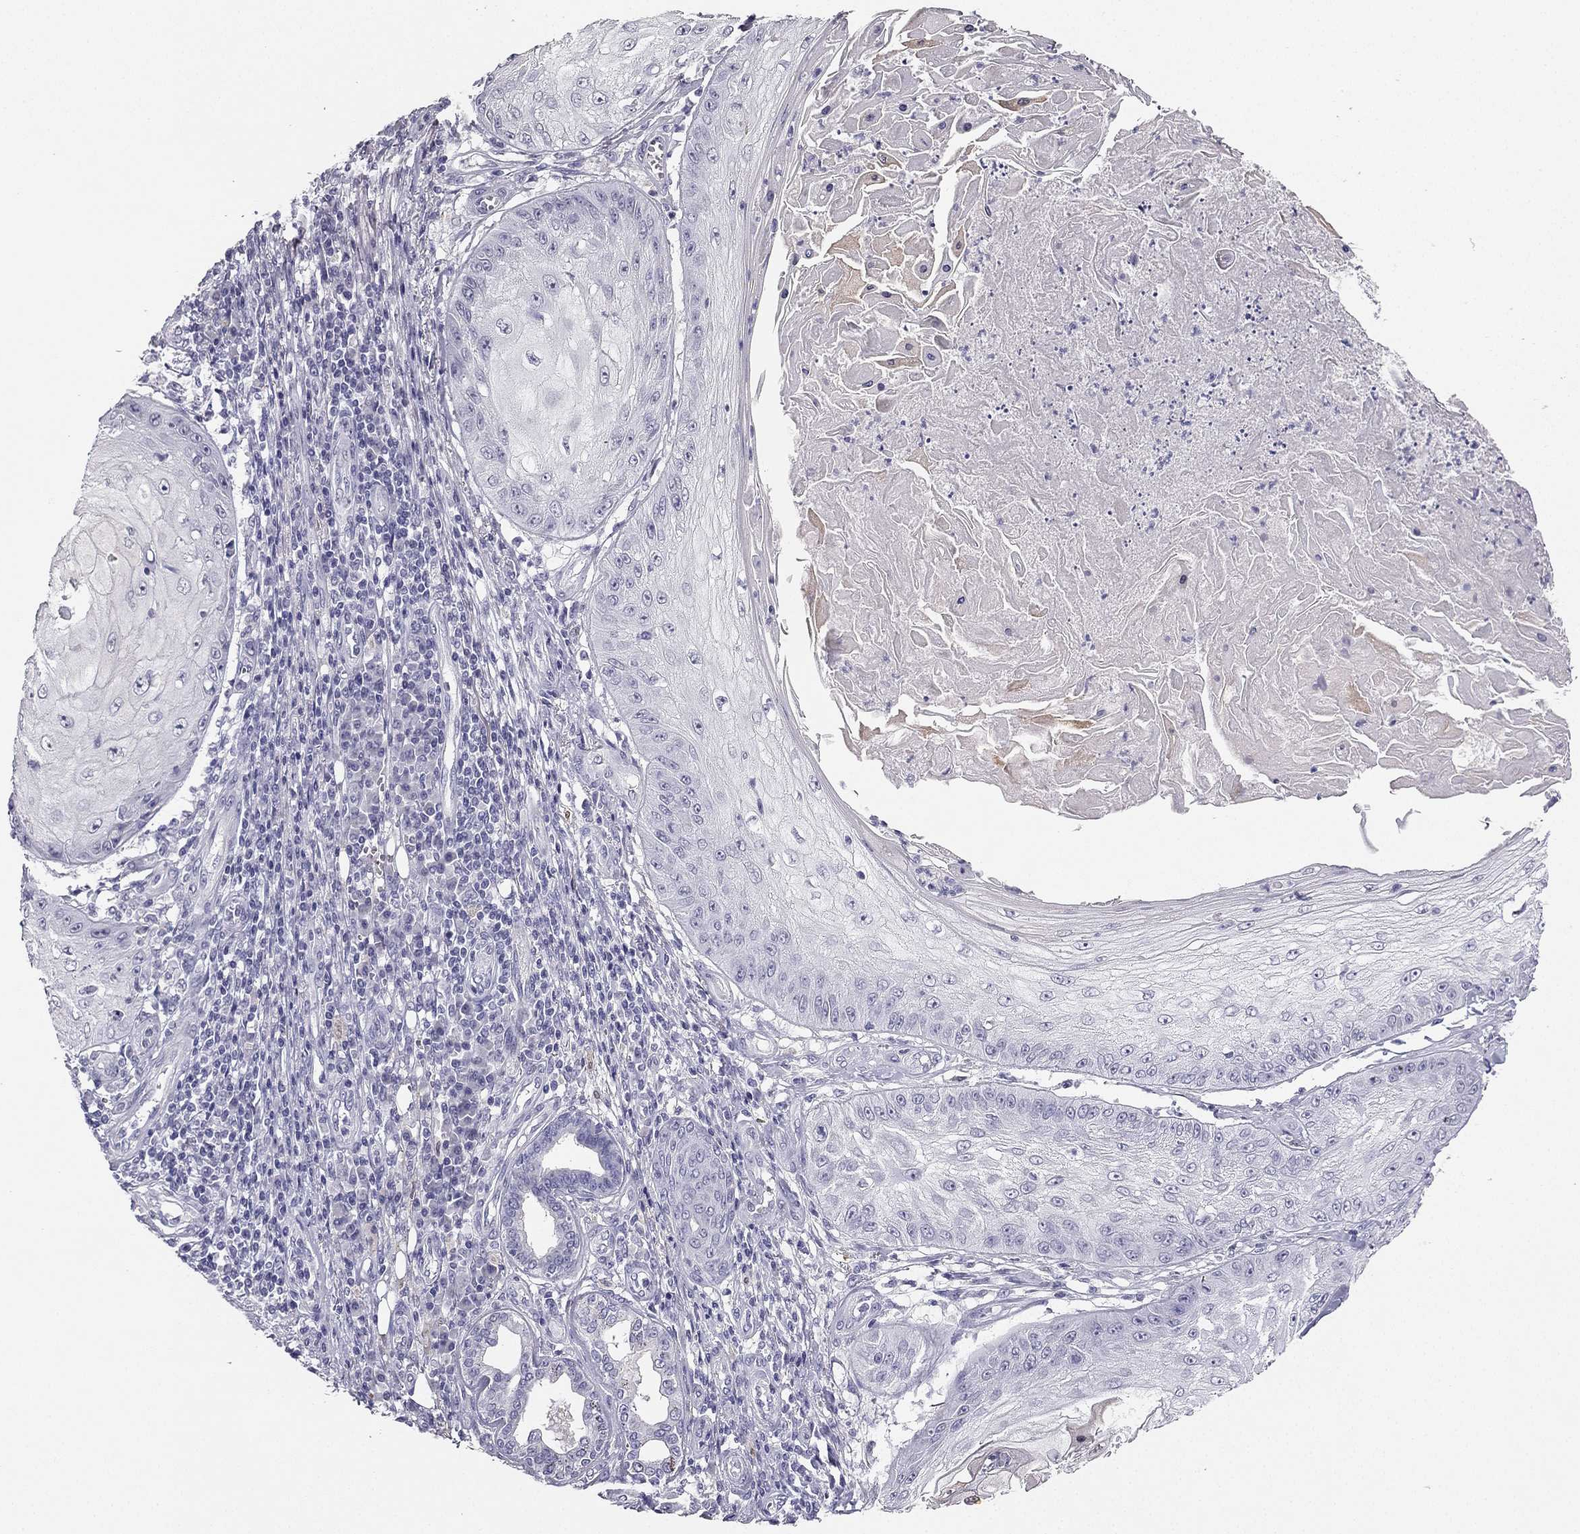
{"staining": {"intensity": "negative", "quantity": "none", "location": "none"}, "tissue": "skin cancer", "cell_type": "Tumor cells", "image_type": "cancer", "snomed": [{"axis": "morphology", "description": "Squamous cell carcinoma, NOS"}, {"axis": "topography", "description": "Skin"}], "caption": "Protein analysis of skin squamous cell carcinoma displays no significant staining in tumor cells. Brightfield microscopy of immunohistochemistry (IHC) stained with DAB (3,3'-diaminobenzidine) (brown) and hematoxylin (blue), captured at high magnification.", "gene": "CALB2", "patient": {"sex": "male", "age": 70}}